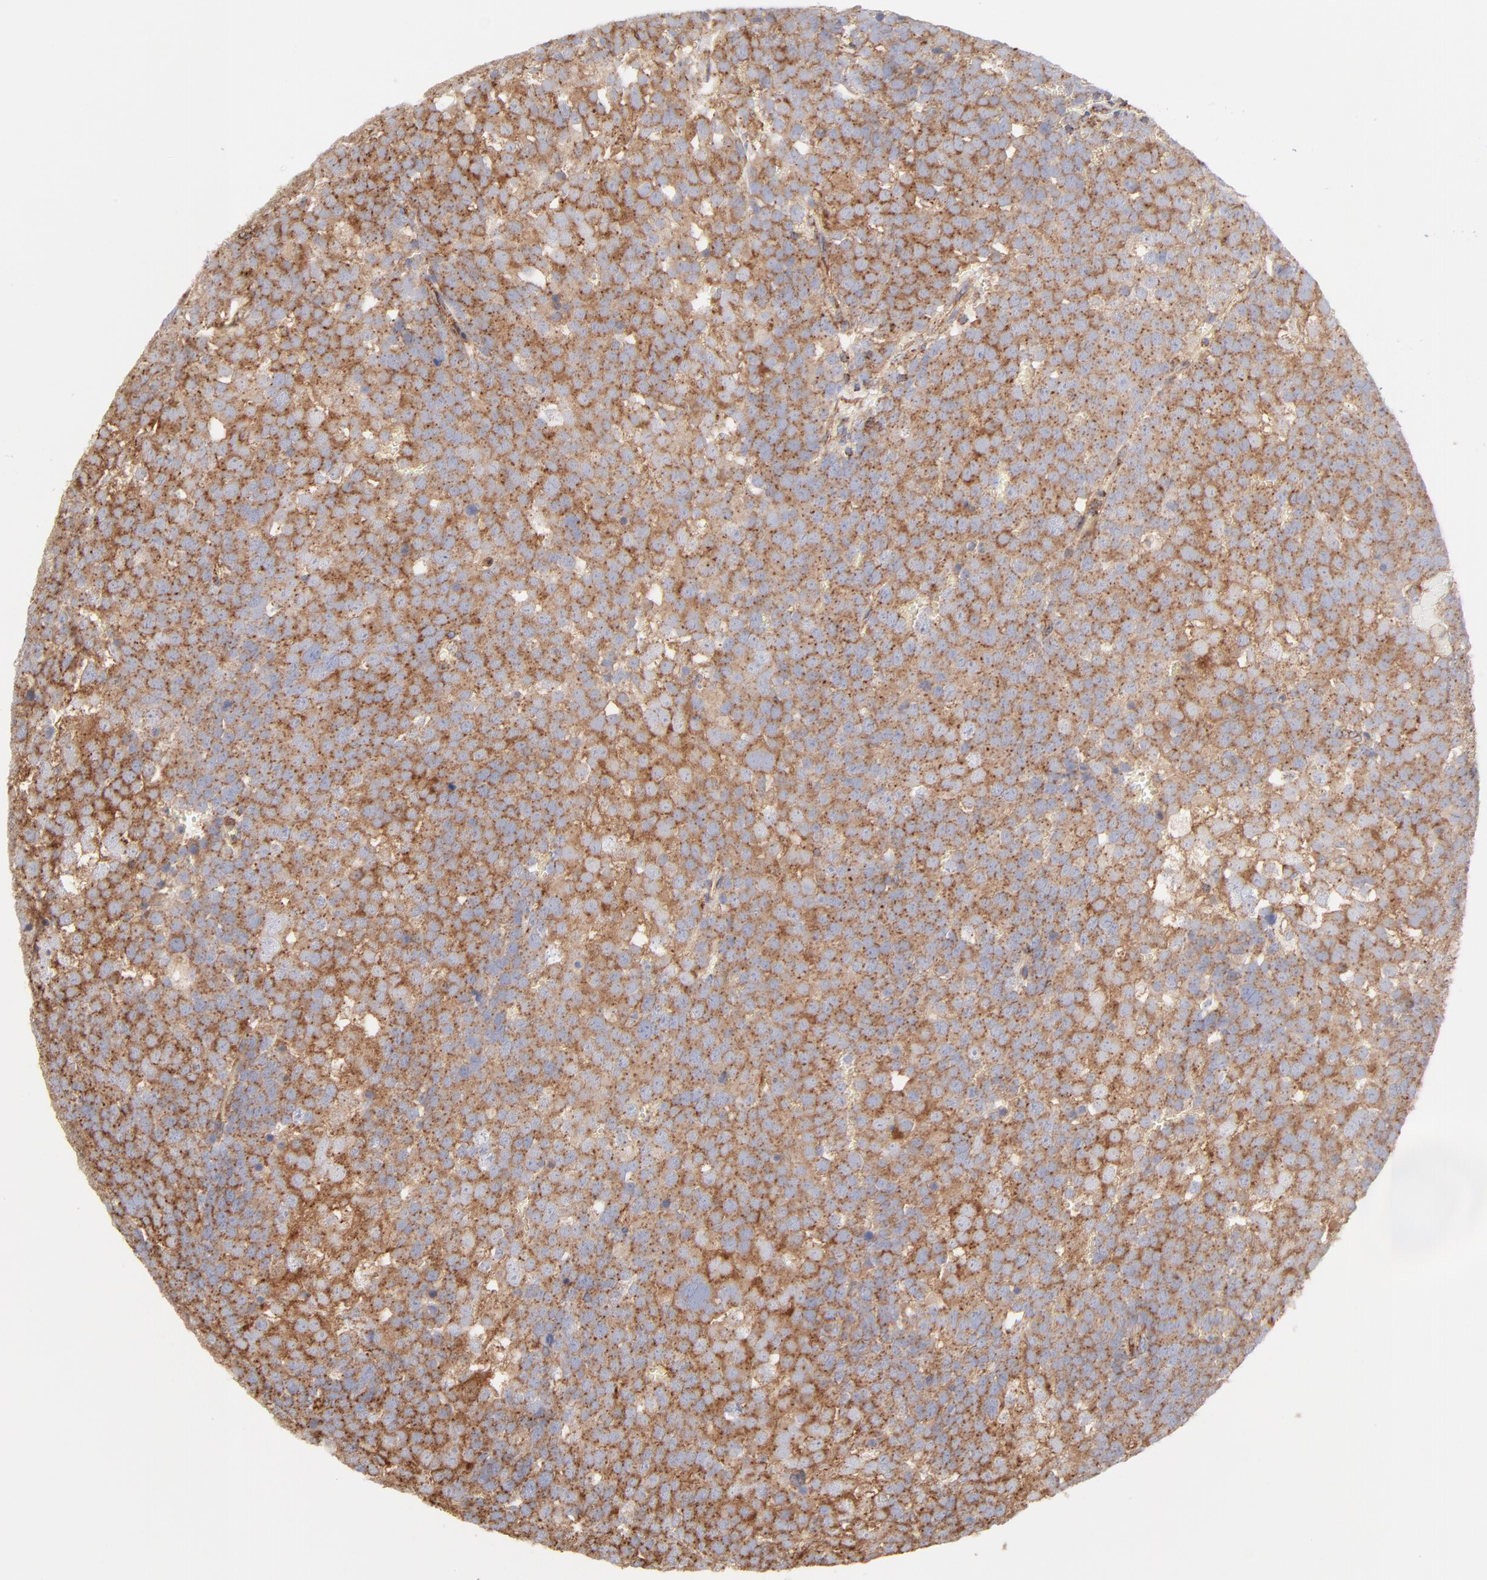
{"staining": {"intensity": "moderate", "quantity": ">75%", "location": "cytoplasmic/membranous"}, "tissue": "testis cancer", "cell_type": "Tumor cells", "image_type": "cancer", "snomed": [{"axis": "morphology", "description": "Seminoma, NOS"}, {"axis": "topography", "description": "Testis"}], "caption": "A medium amount of moderate cytoplasmic/membranous expression is appreciated in about >75% of tumor cells in seminoma (testis) tissue.", "gene": "CLTB", "patient": {"sex": "male", "age": 71}}